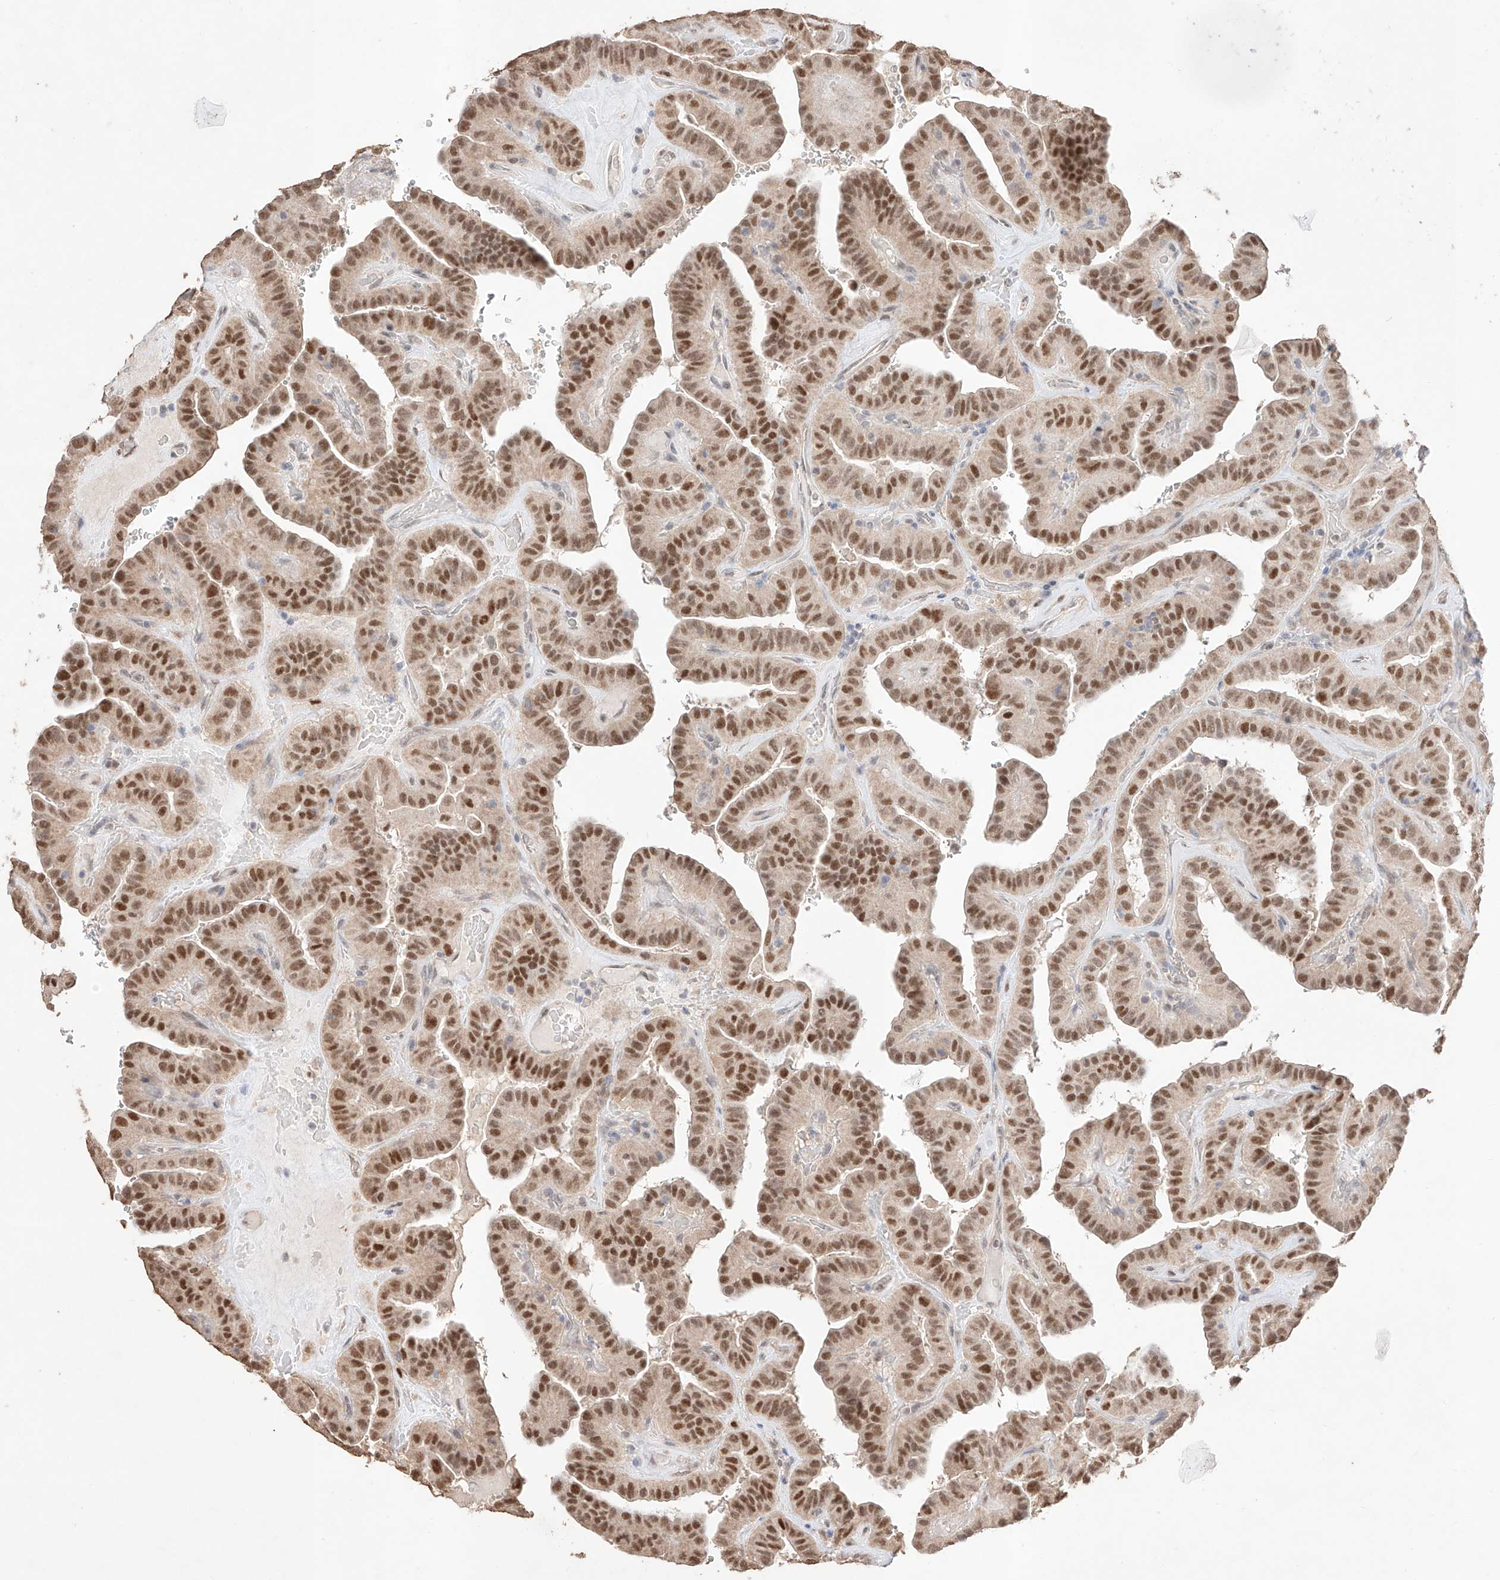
{"staining": {"intensity": "moderate", "quantity": ">75%", "location": "nuclear"}, "tissue": "thyroid cancer", "cell_type": "Tumor cells", "image_type": "cancer", "snomed": [{"axis": "morphology", "description": "Papillary adenocarcinoma, NOS"}, {"axis": "topography", "description": "Thyroid gland"}], "caption": "Immunohistochemical staining of human thyroid papillary adenocarcinoma shows medium levels of moderate nuclear protein positivity in about >75% of tumor cells.", "gene": "APIP", "patient": {"sex": "male", "age": 77}}